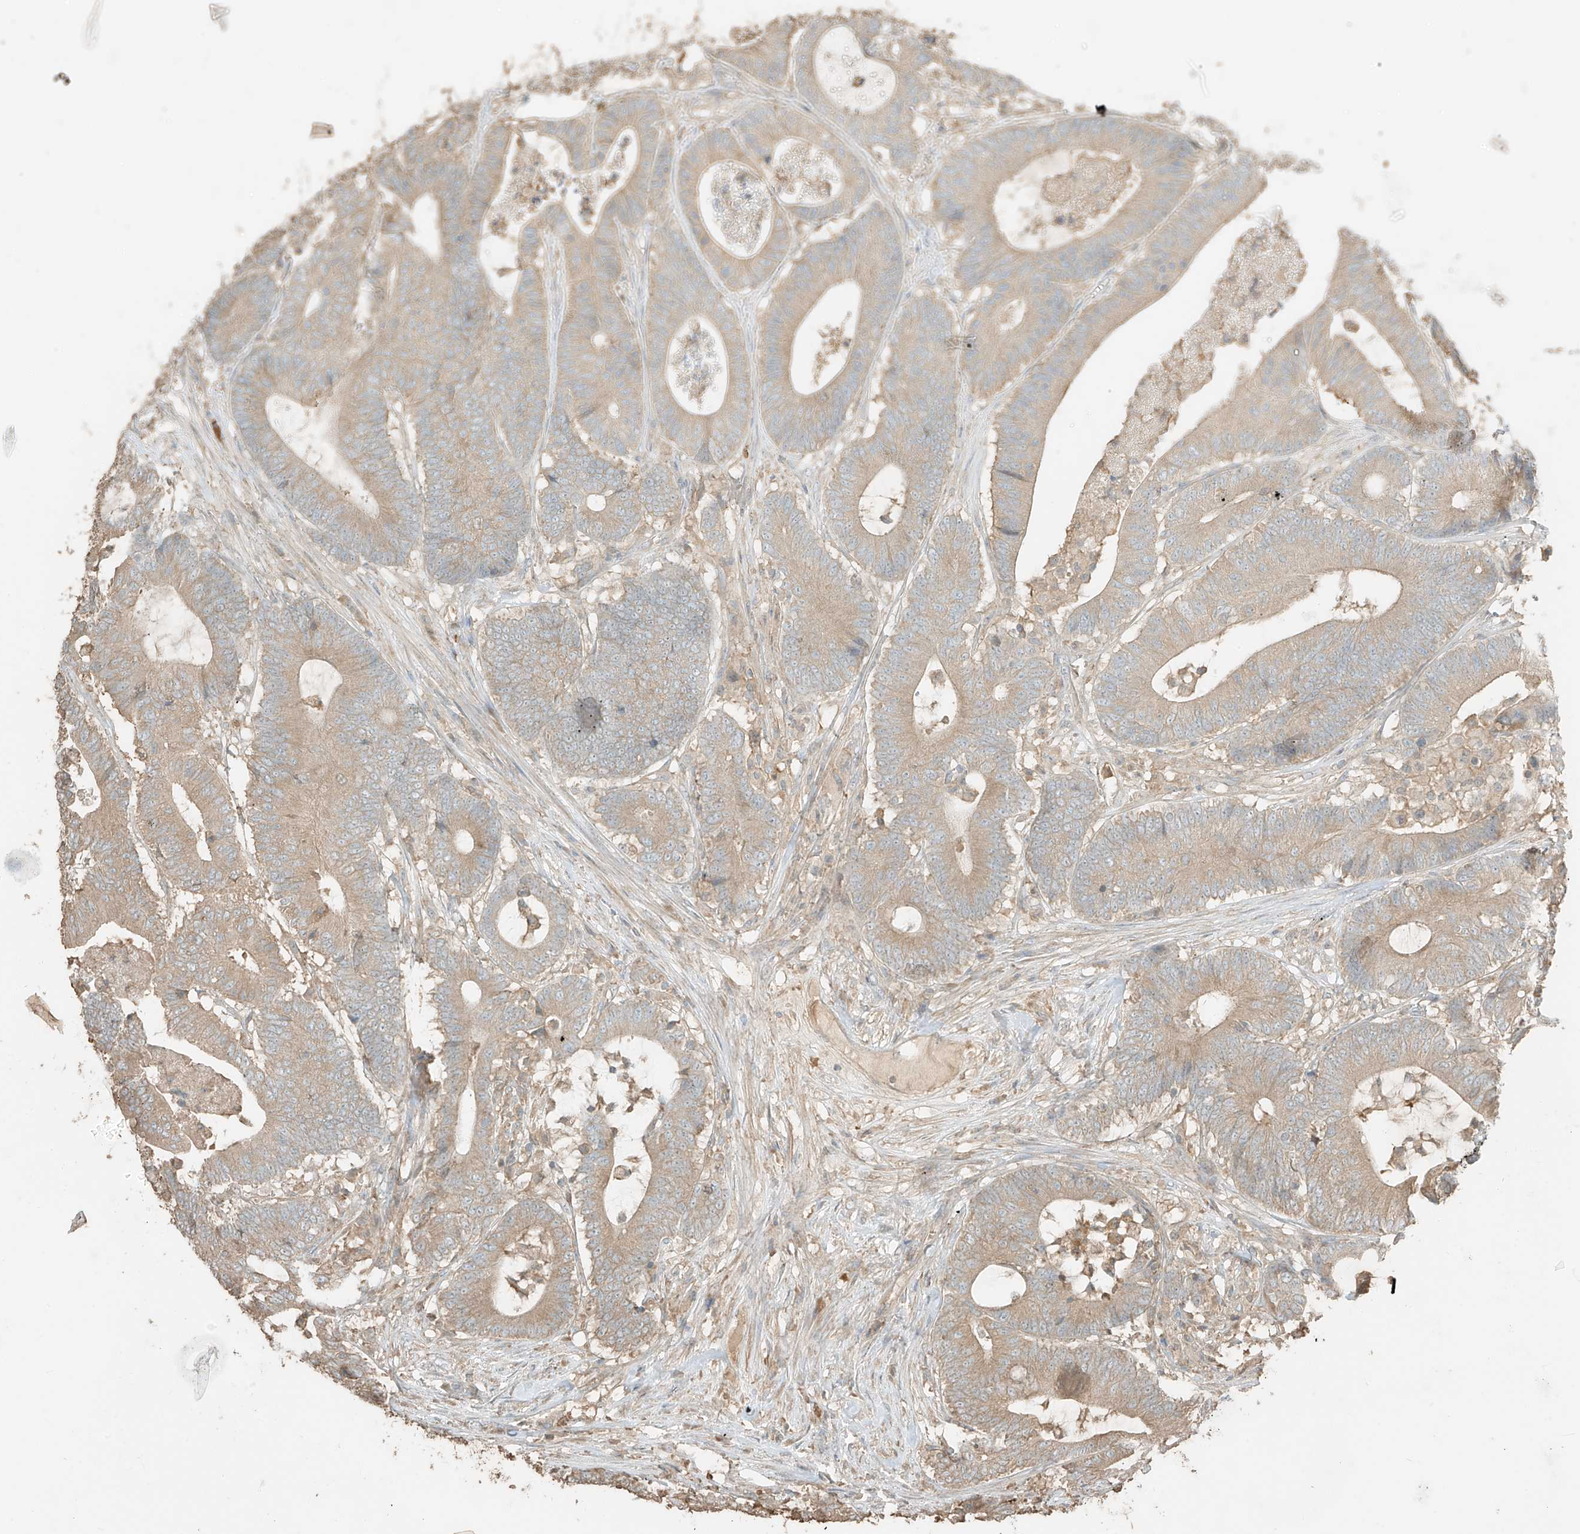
{"staining": {"intensity": "weak", "quantity": ">75%", "location": "cytoplasmic/membranous"}, "tissue": "colorectal cancer", "cell_type": "Tumor cells", "image_type": "cancer", "snomed": [{"axis": "morphology", "description": "Adenocarcinoma, NOS"}, {"axis": "topography", "description": "Colon"}], "caption": "This is an image of immunohistochemistry staining of colorectal cancer (adenocarcinoma), which shows weak staining in the cytoplasmic/membranous of tumor cells.", "gene": "RFTN2", "patient": {"sex": "female", "age": 84}}